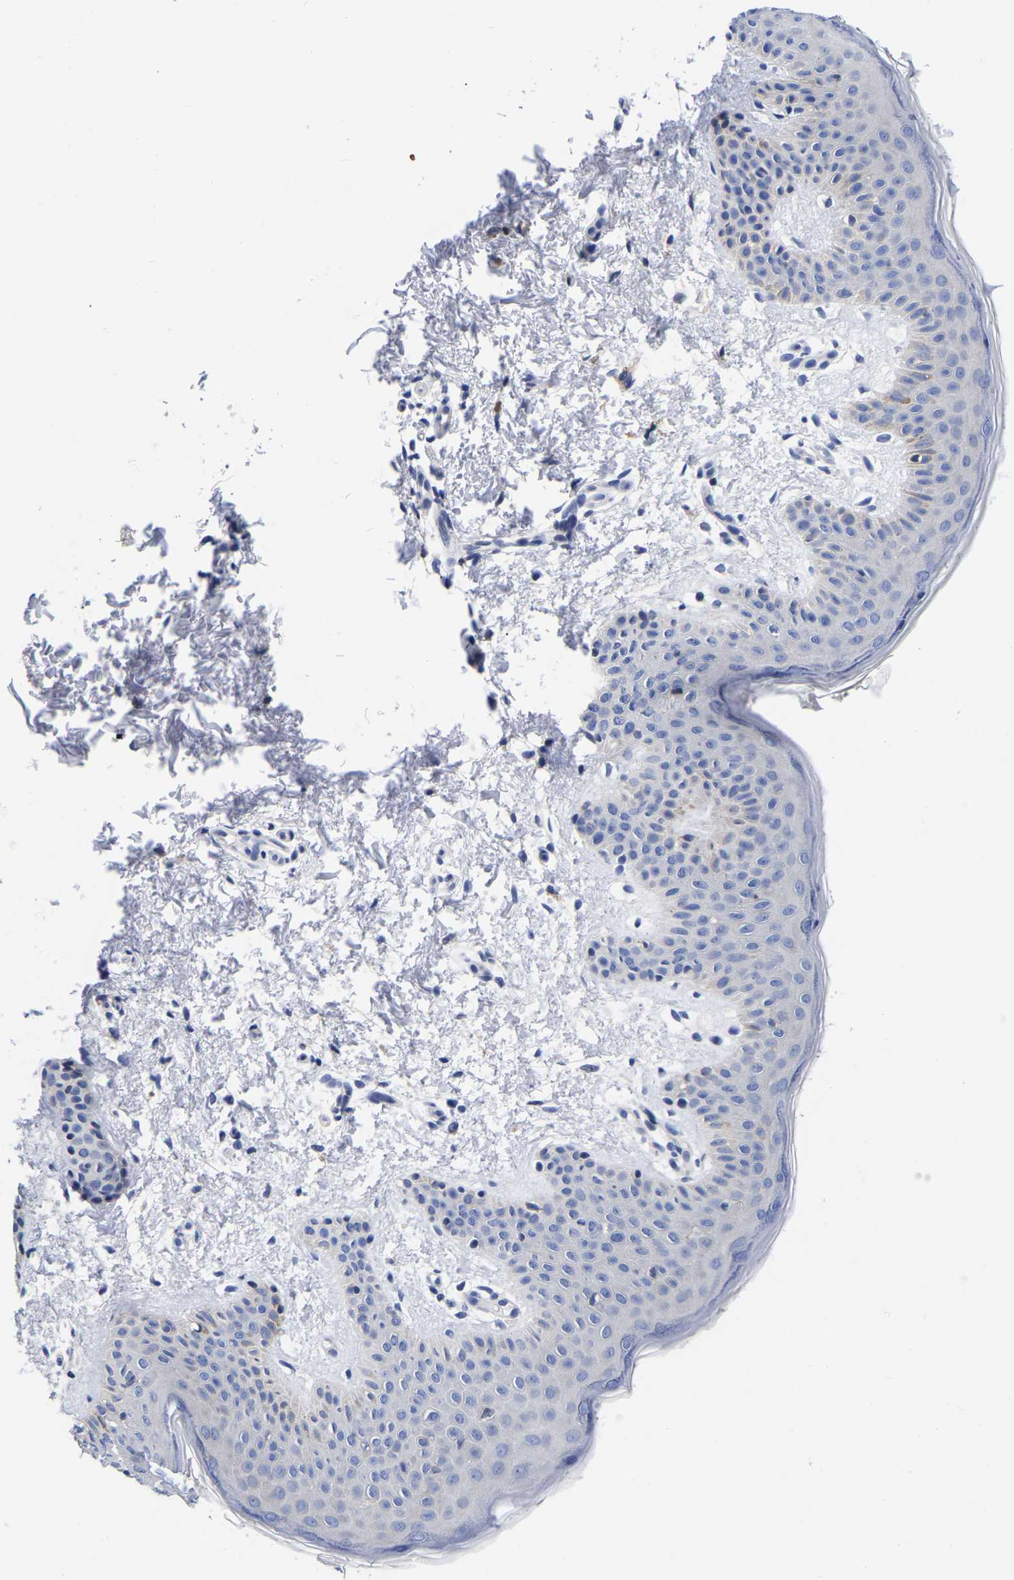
{"staining": {"intensity": "negative", "quantity": "none", "location": "none"}, "tissue": "skin", "cell_type": "Fibroblasts", "image_type": "normal", "snomed": [{"axis": "morphology", "description": "Normal tissue, NOS"}, {"axis": "topography", "description": "Skin"}], "caption": "This is a histopathology image of immunohistochemistry staining of unremarkable skin, which shows no positivity in fibroblasts.", "gene": "CFAP298", "patient": {"sex": "male", "age": 40}}